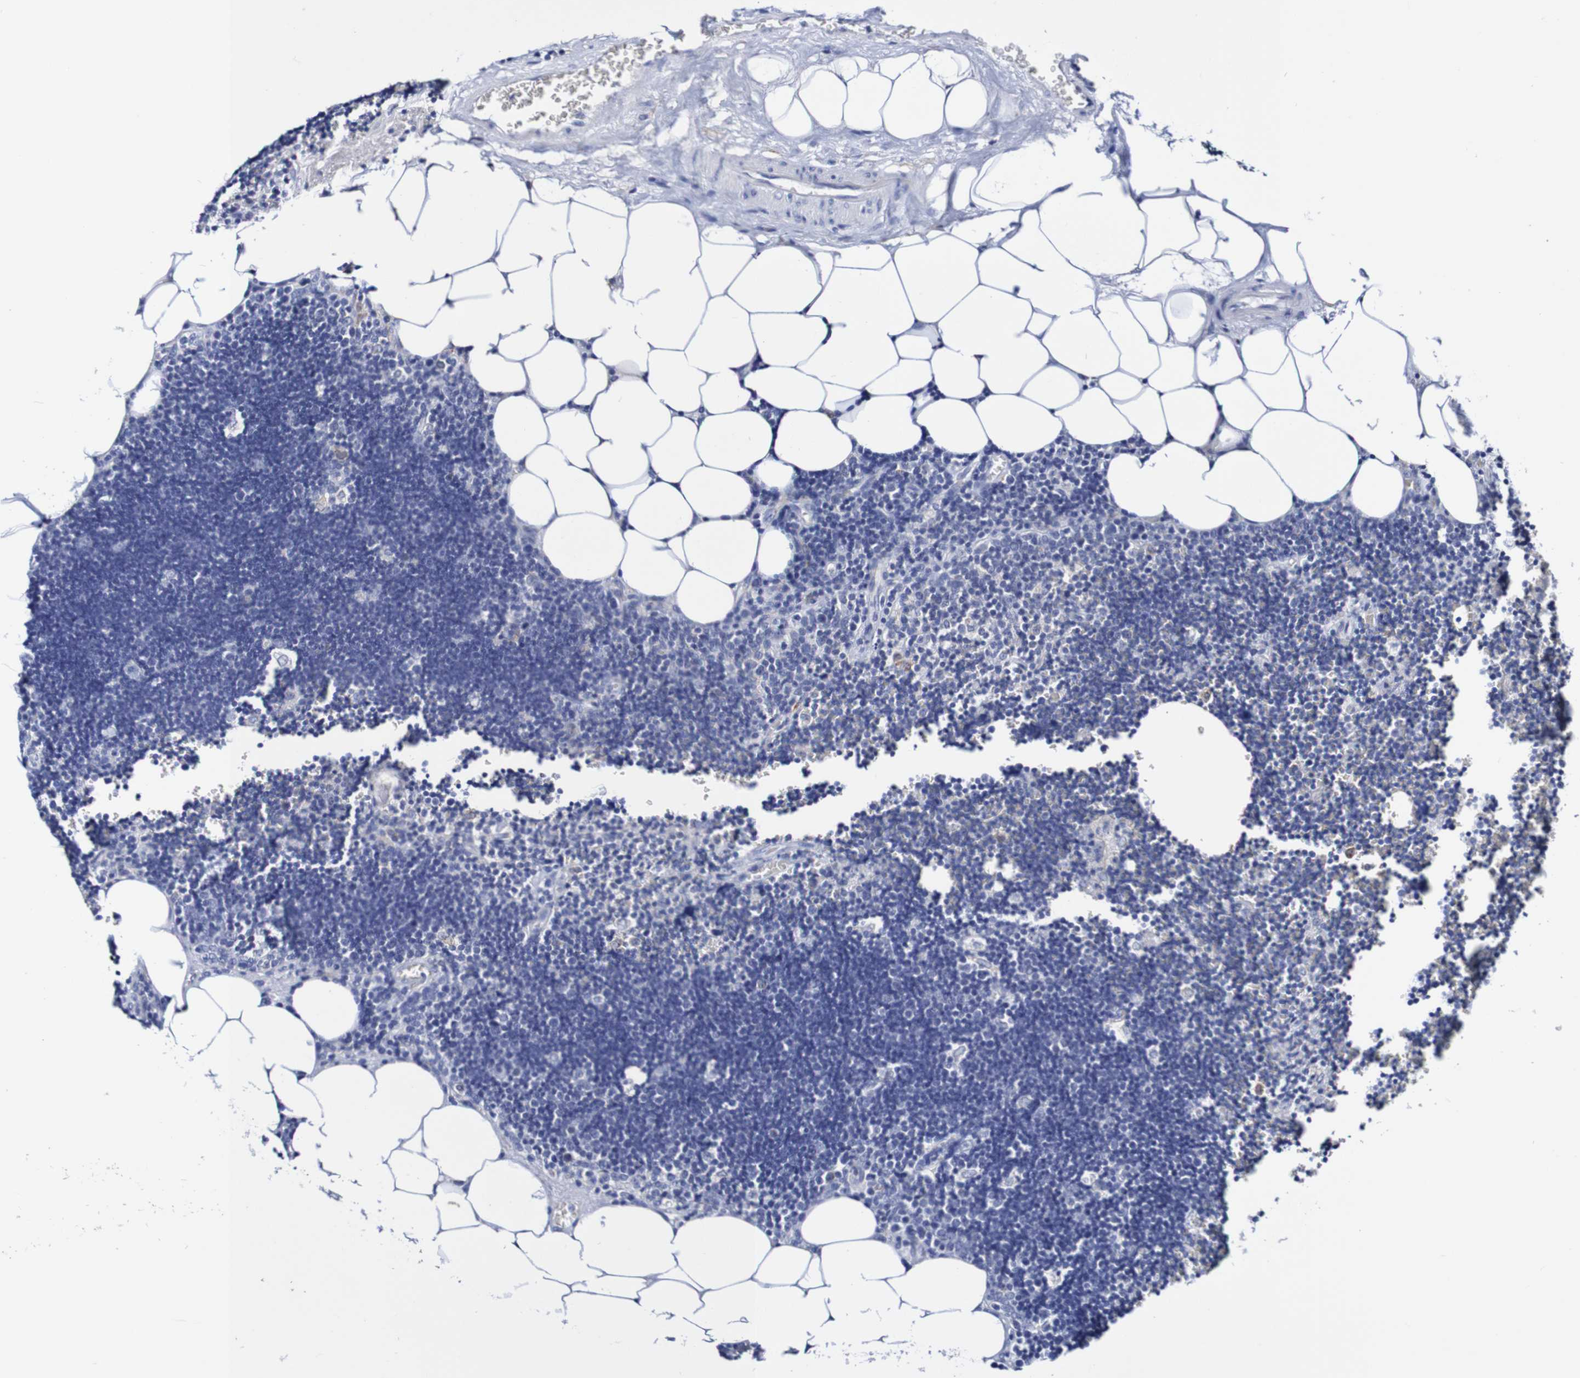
{"staining": {"intensity": "negative", "quantity": "none", "location": "none"}, "tissue": "lymph node", "cell_type": "Germinal center cells", "image_type": "normal", "snomed": [{"axis": "morphology", "description": "Normal tissue, NOS"}, {"axis": "topography", "description": "Lymph node"}], "caption": "IHC photomicrograph of benign lymph node stained for a protein (brown), which reveals no positivity in germinal center cells.", "gene": "SEZ6", "patient": {"sex": "male", "age": 33}}